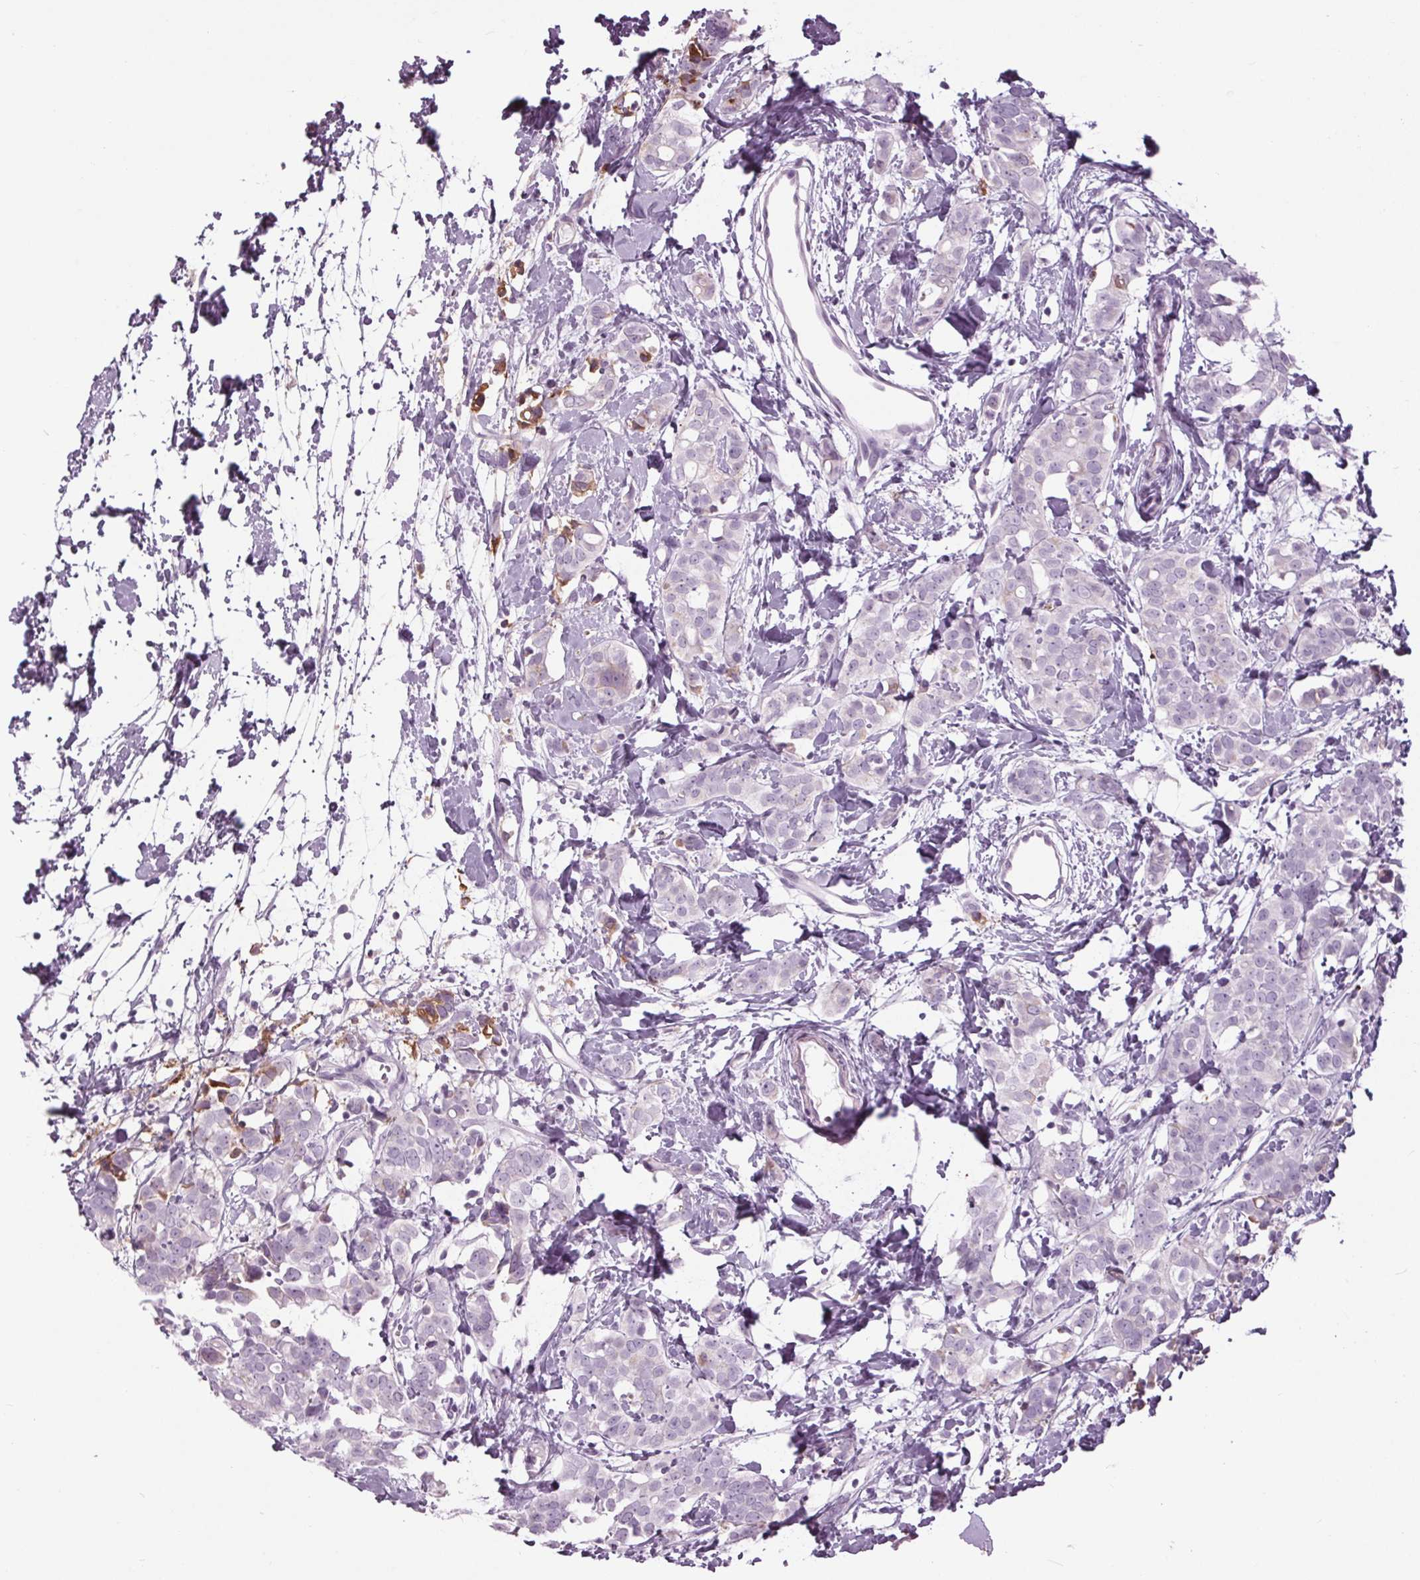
{"staining": {"intensity": "negative", "quantity": "none", "location": "none"}, "tissue": "breast cancer", "cell_type": "Tumor cells", "image_type": "cancer", "snomed": [{"axis": "morphology", "description": "Duct carcinoma"}, {"axis": "topography", "description": "Breast"}], "caption": "Immunohistochemistry of intraductal carcinoma (breast) exhibits no staining in tumor cells. Brightfield microscopy of IHC stained with DAB (3,3'-diaminobenzidine) (brown) and hematoxylin (blue), captured at high magnification.", "gene": "CYP3A43", "patient": {"sex": "female", "age": 40}}